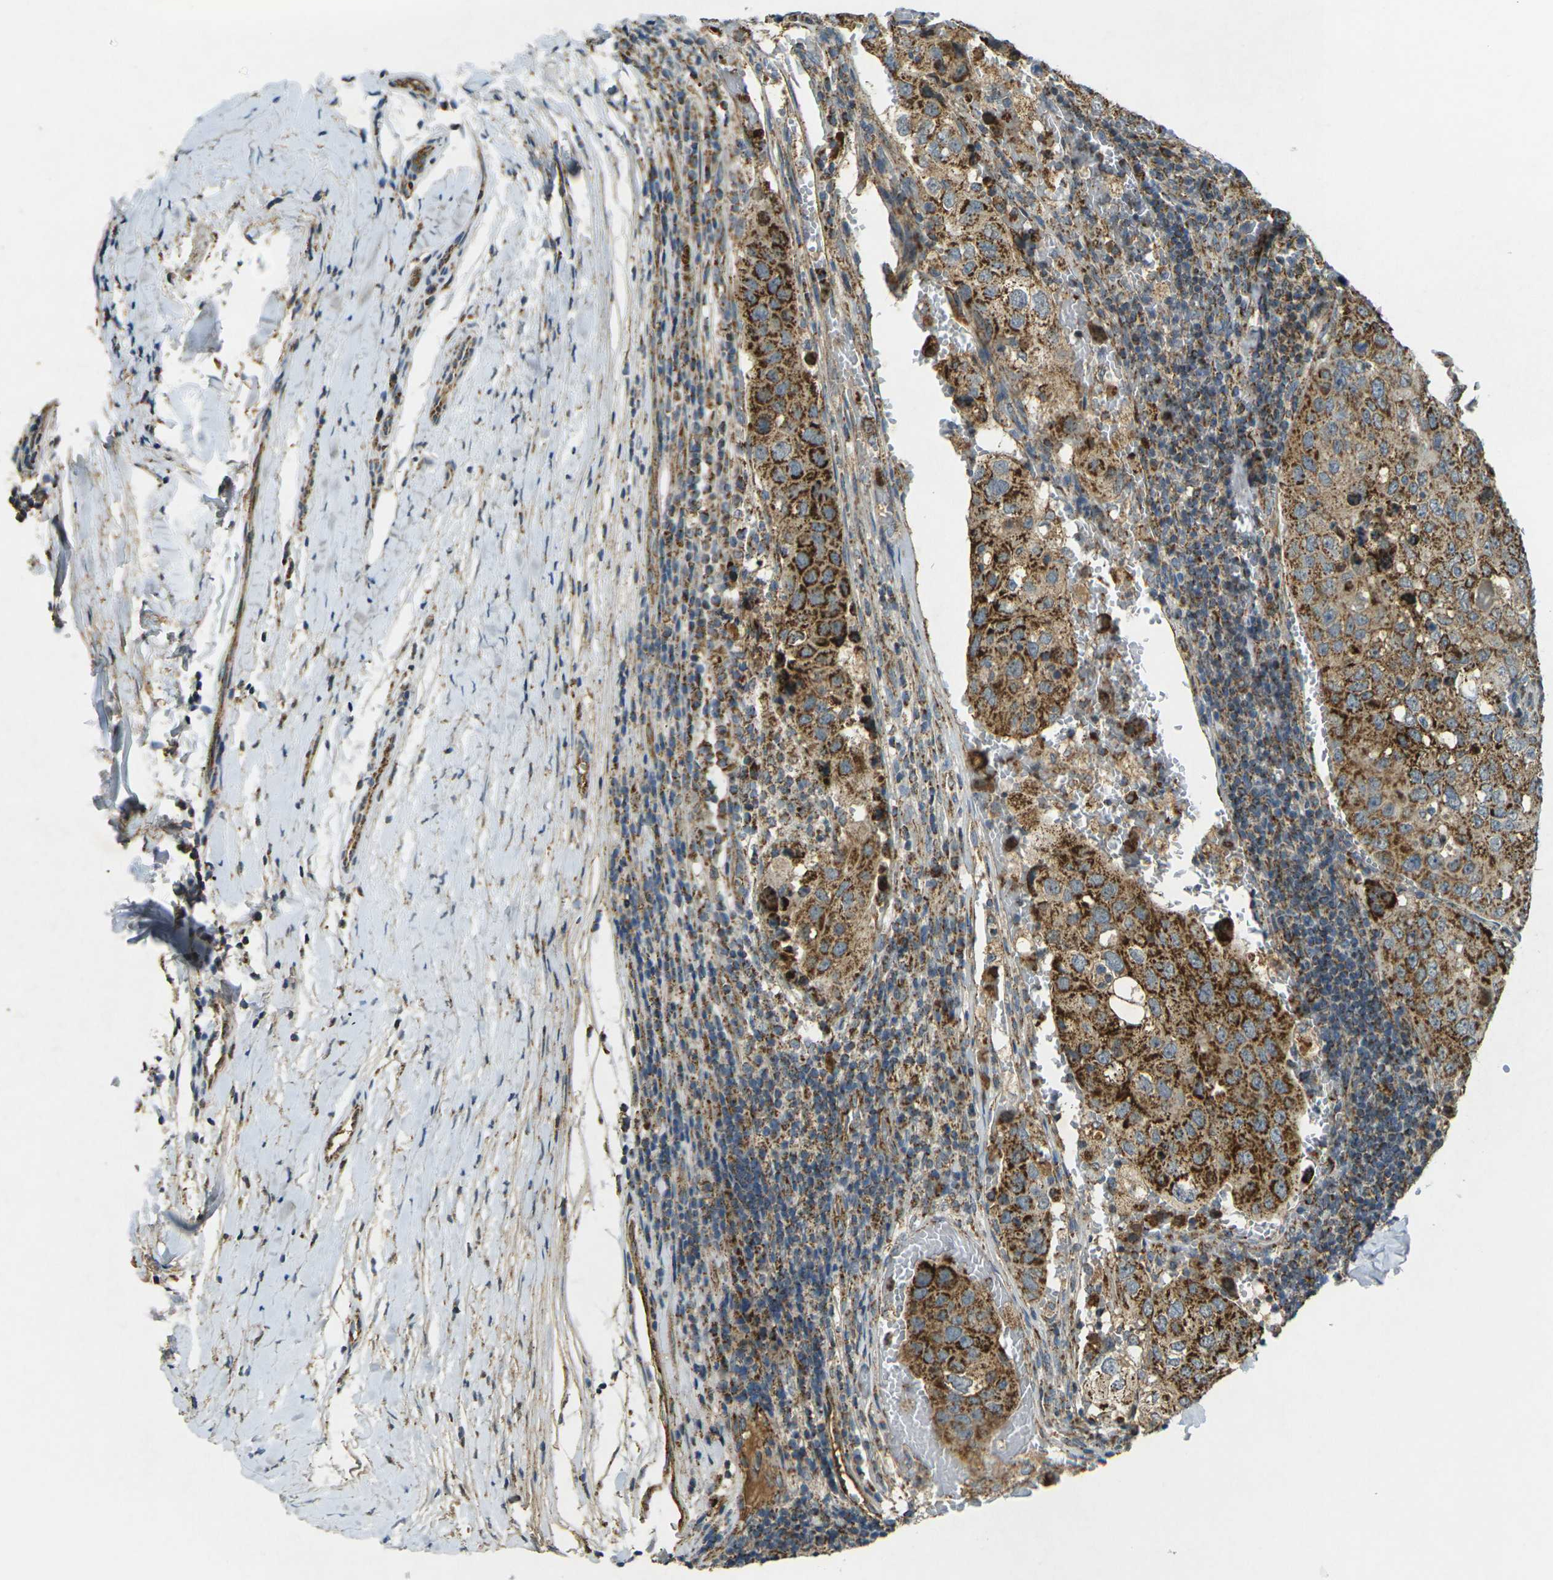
{"staining": {"intensity": "strong", "quantity": ">75%", "location": "cytoplasmic/membranous"}, "tissue": "urothelial cancer", "cell_type": "Tumor cells", "image_type": "cancer", "snomed": [{"axis": "morphology", "description": "Urothelial carcinoma, High grade"}, {"axis": "topography", "description": "Lymph node"}, {"axis": "topography", "description": "Urinary bladder"}], "caption": "Immunohistochemistry (DAB) staining of urothelial carcinoma (high-grade) reveals strong cytoplasmic/membranous protein expression in approximately >75% of tumor cells.", "gene": "IGF1R", "patient": {"sex": "male", "age": 51}}